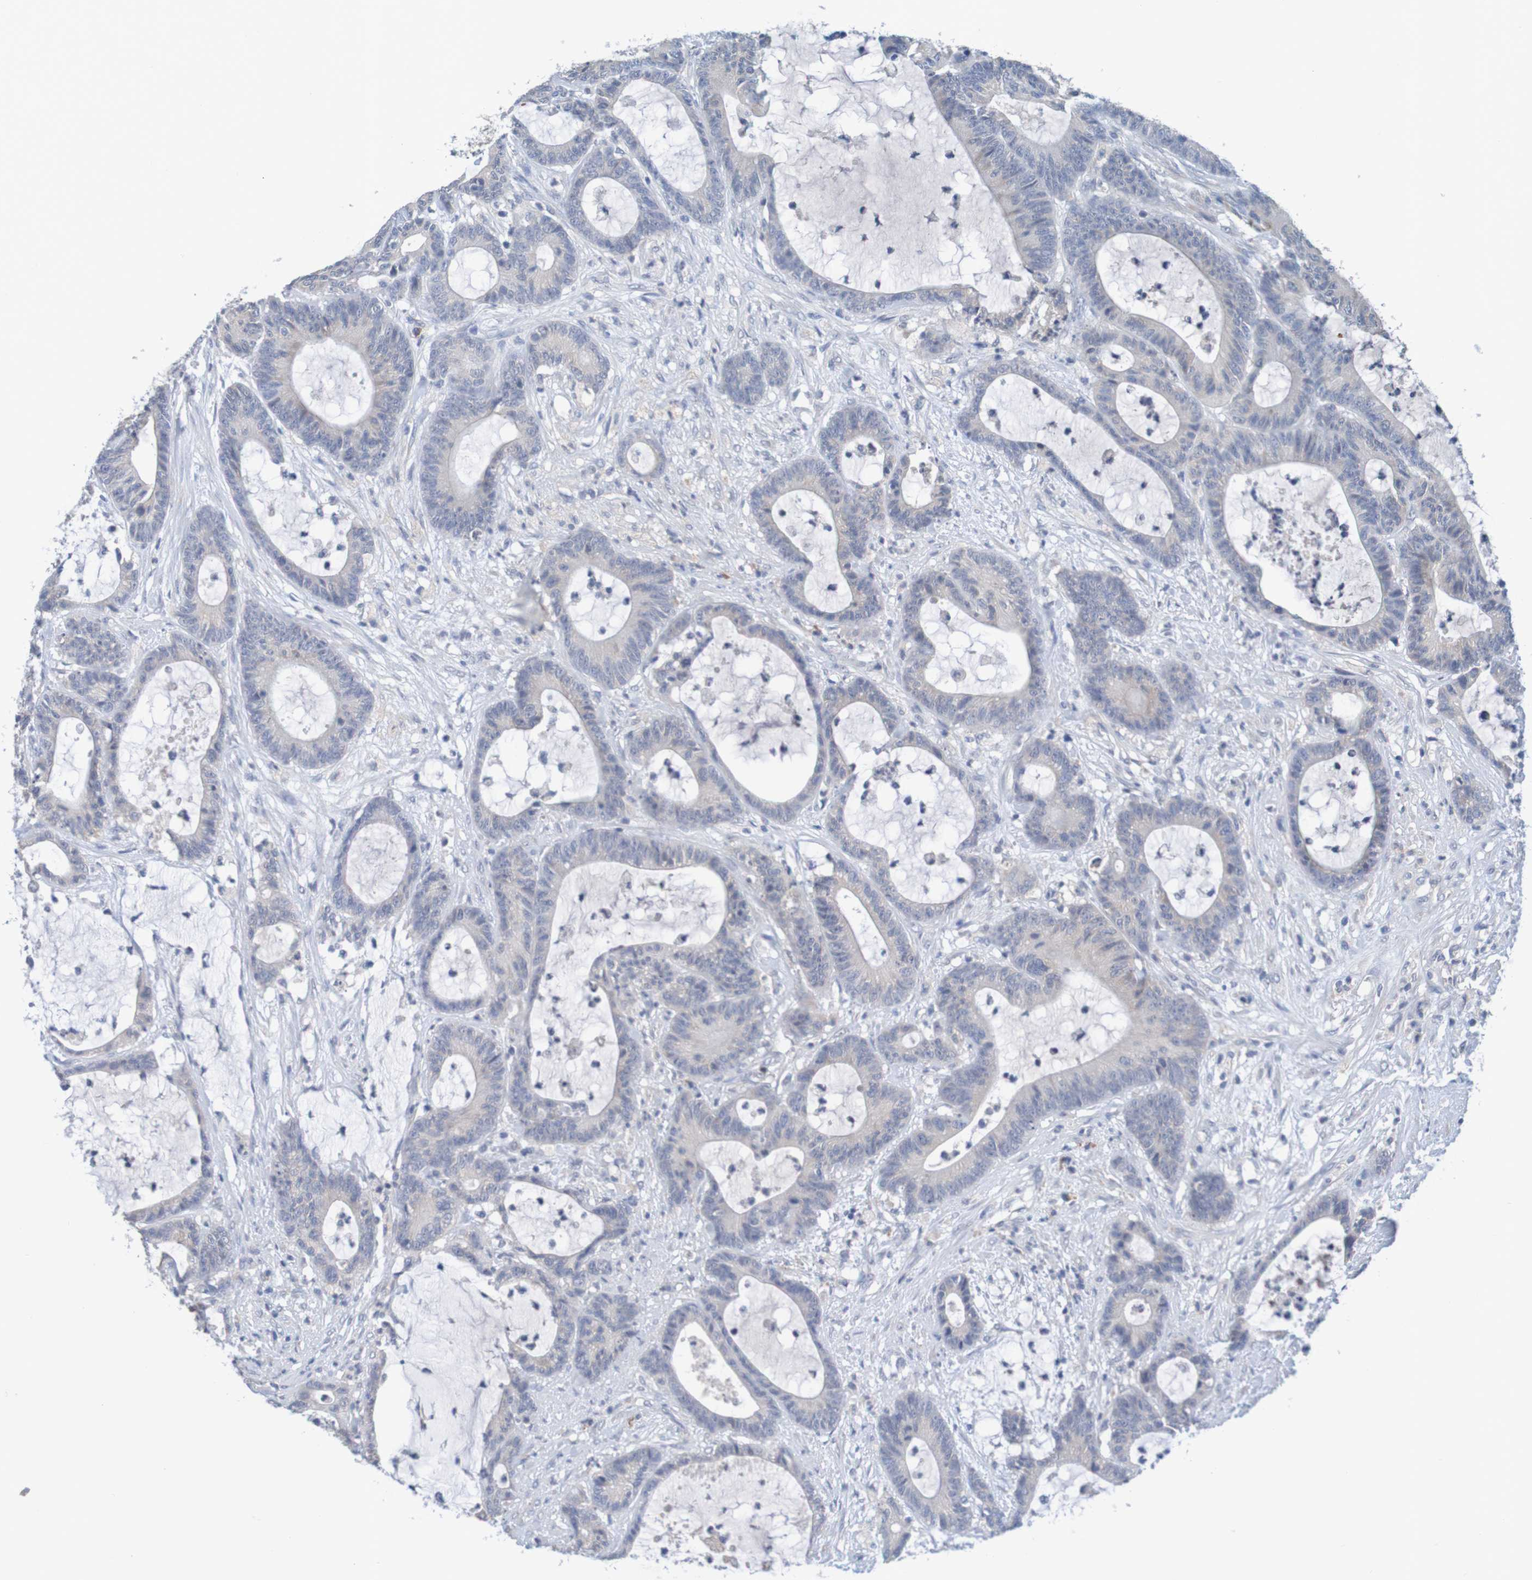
{"staining": {"intensity": "negative", "quantity": "none", "location": "none"}, "tissue": "colorectal cancer", "cell_type": "Tumor cells", "image_type": "cancer", "snomed": [{"axis": "morphology", "description": "Adenocarcinoma, NOS"}, {"axis": "topography", "description": "Colon"}], "caption": "This is a histopathology image of IHC staining of colorectal cancer (adenocarcinoma), which shows no positivity in tumor cells. (Brightfield microscopy of DAB (3,3'-diaminobenzidine) immunohistochemistry (IHC) at high magnification).", "gene": "LTA", "patient": {"sex": "female", "age": 84}}